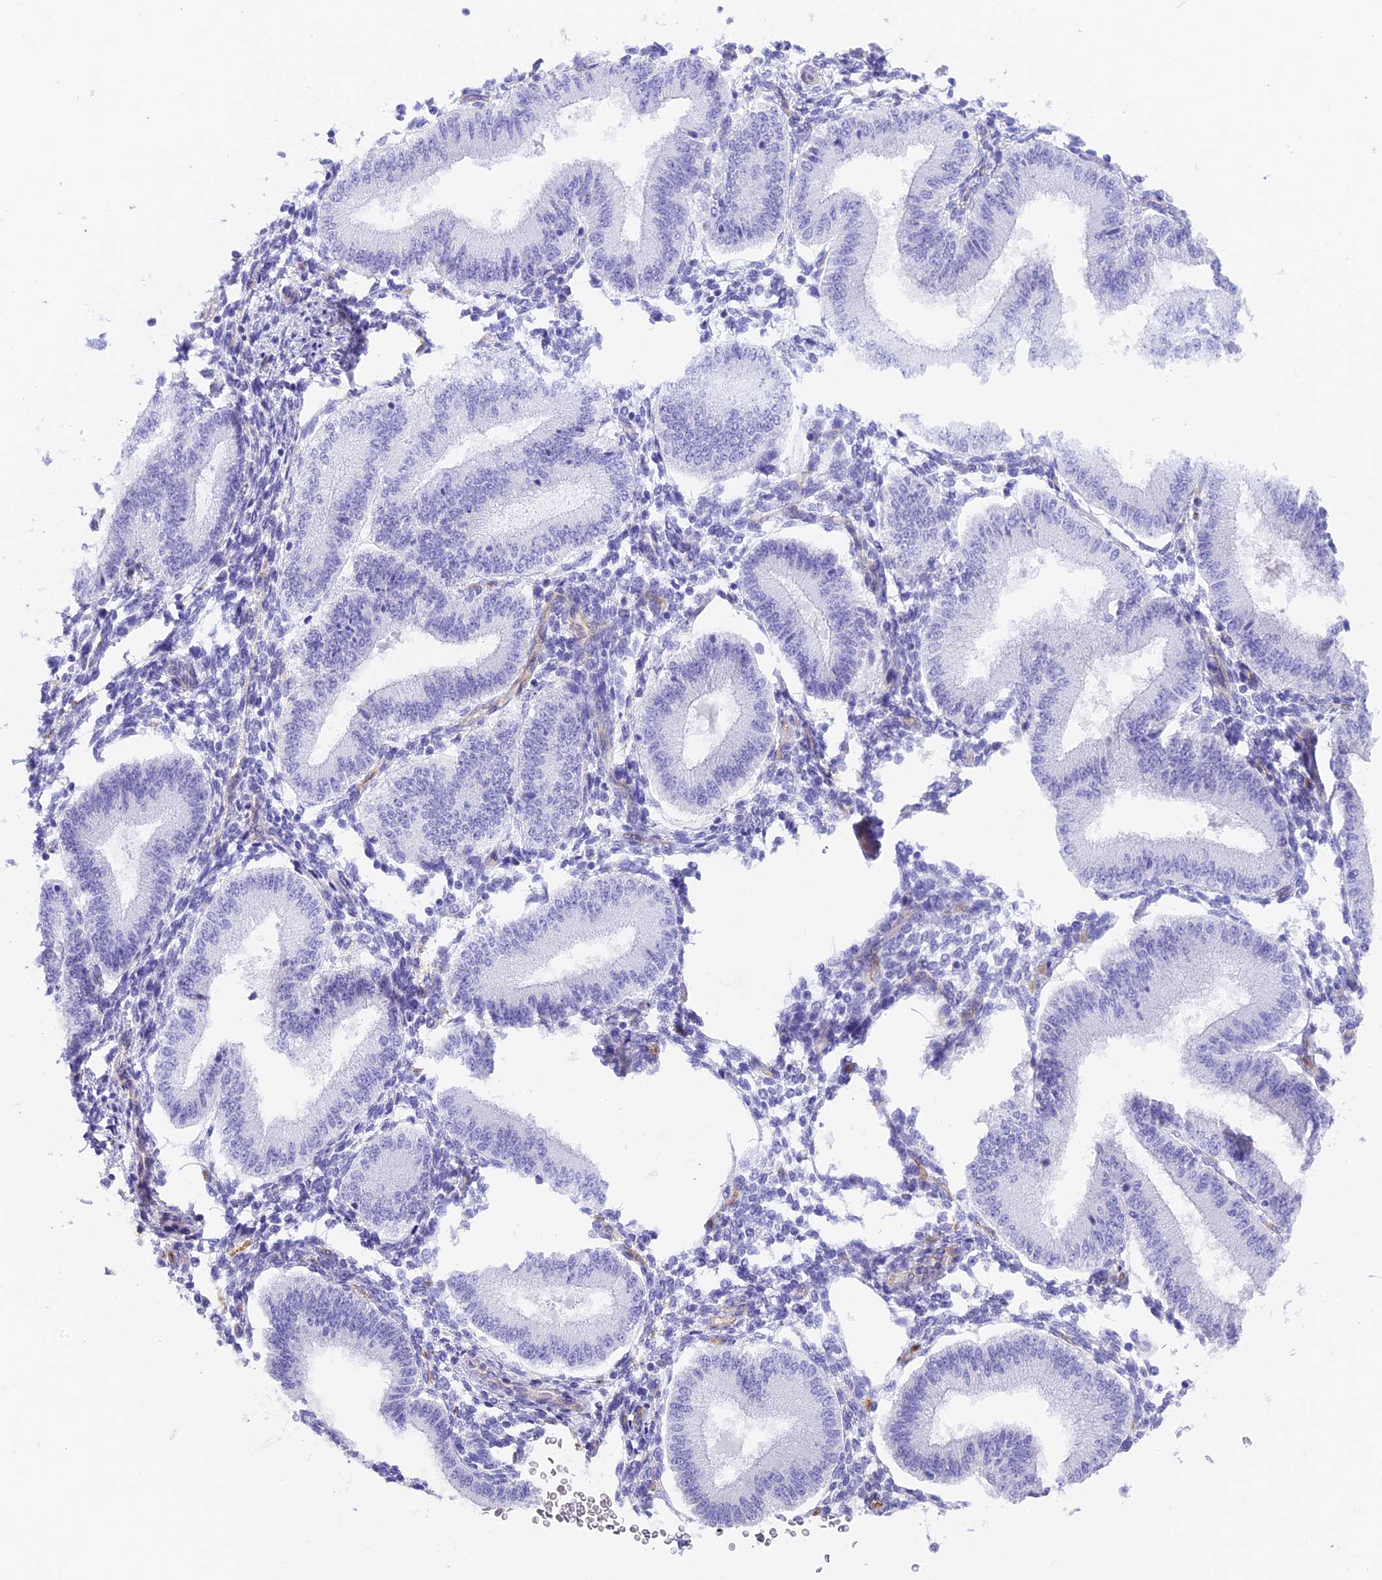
{"staining": {"intensity": "negative", "quantity": "none", "location": "none"}, "tissue": "endometrium", "cell_type": "Cells in endometrial stroma", "image_type": "normal", "snomed": [{"axis": "morphology", "description": "Normal tissue, NOS"}, {"axis": "topography", "description": "Endometrium"}], "caption": "Immunohistochemical staining of unremarkable endometrium shows no significant expression in cells in endometrial stroma.", "gene": "HOMER3", "patient": {"sex": "female", "age": 39}}